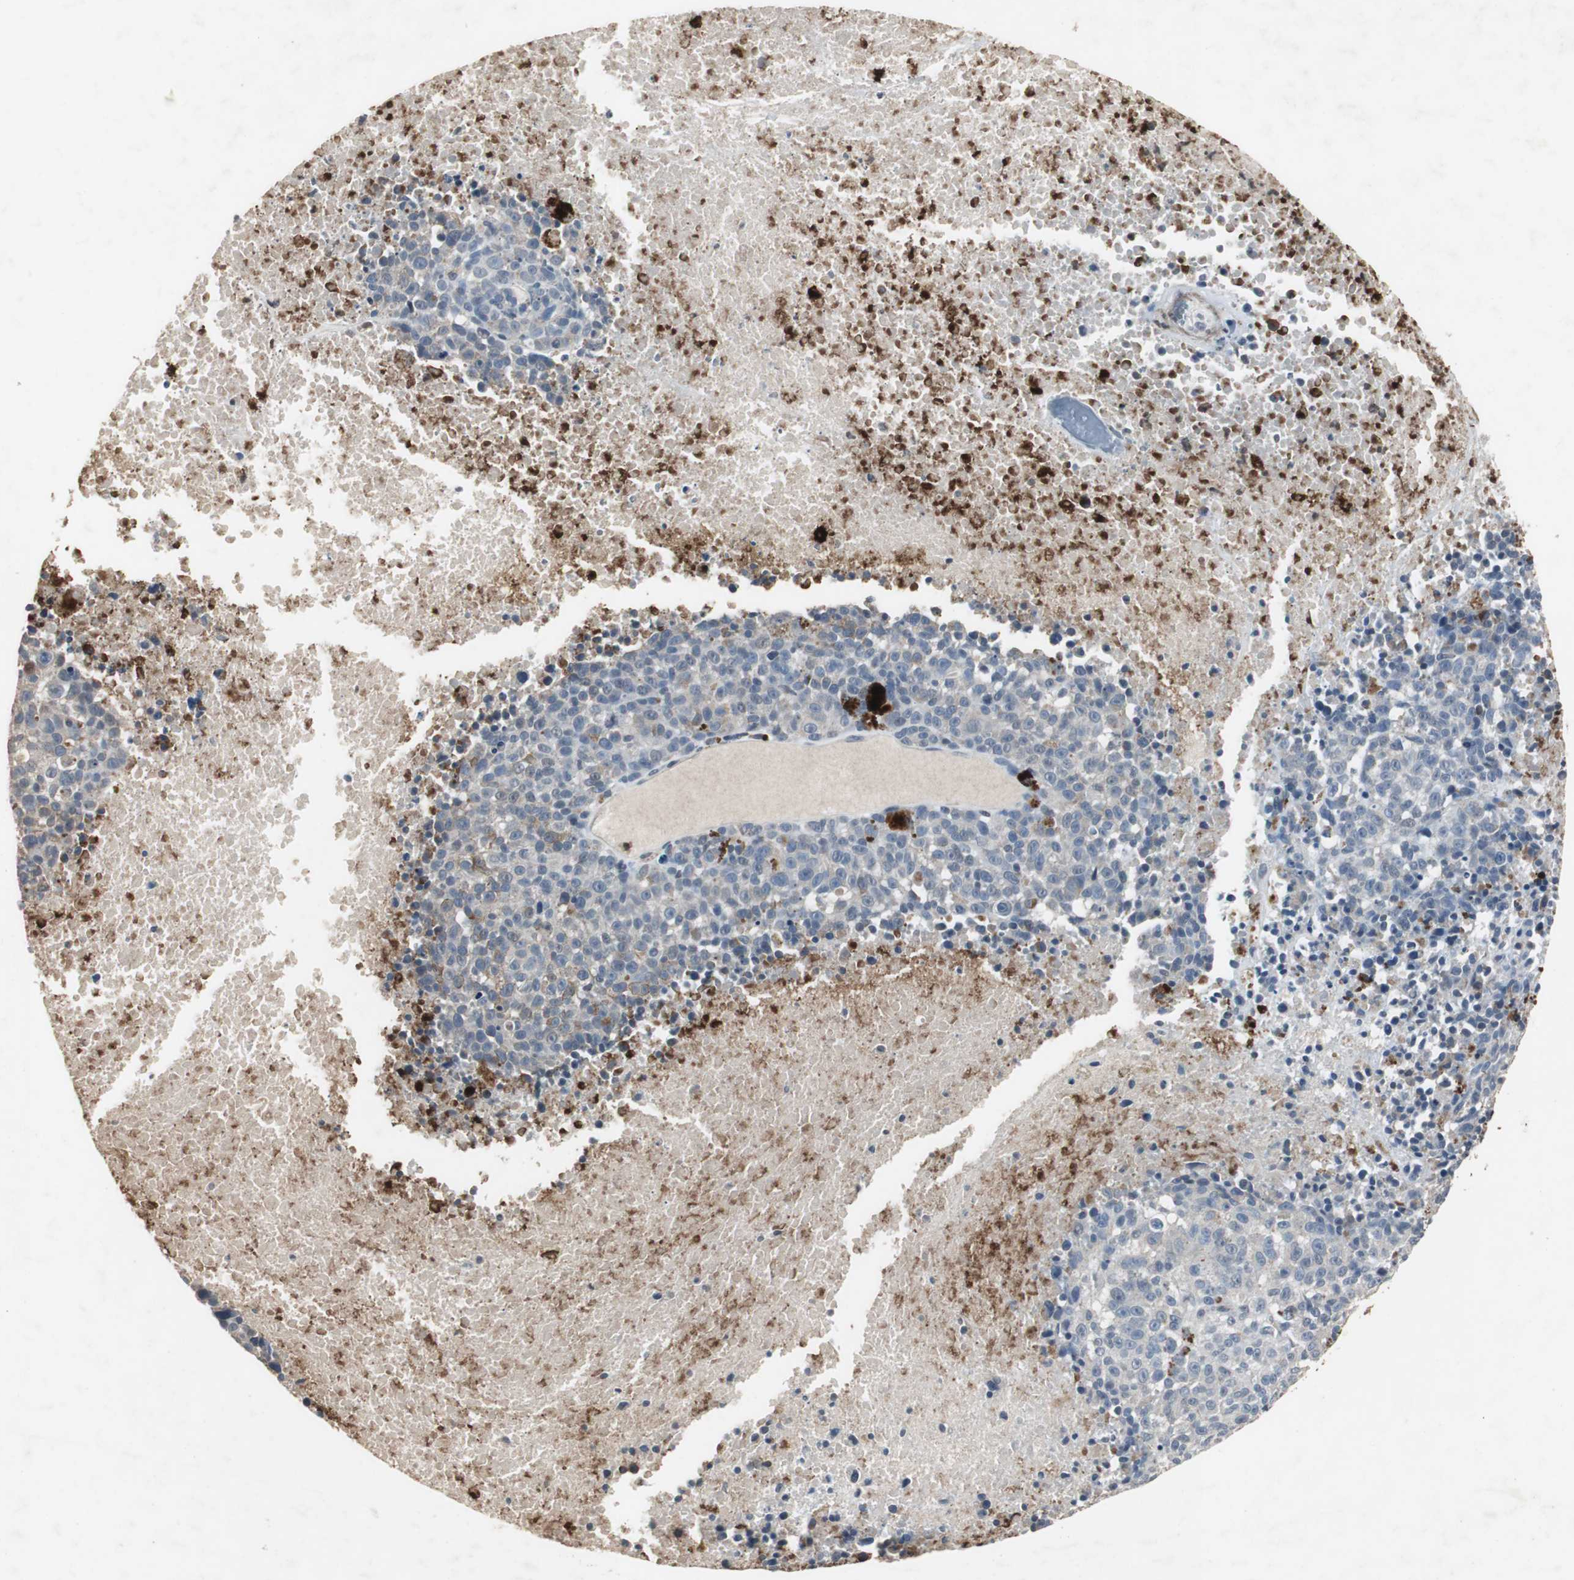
{"staining": {"intensity": "moderate", "quantity": "<25%", "location": "cytoplasmic/membranous"}, "tissue": "melanoma", "cell_type": "Tumor cells", "image_type": "cancer", "snomed": [{"axis": "morphology", "description": "Malignant melanoma, Metastatic site"}, {"axis": "topography", "description": "Cerebral cortex"}], "caption": "This is a histology image of IHC staining of malignant melanoma (metastatic site), which shows moderate staining in the cytoplasmic/membranous of tumor cells.", "gene": "ADNP2", "patient": {"sex": "female", "age": 52}}